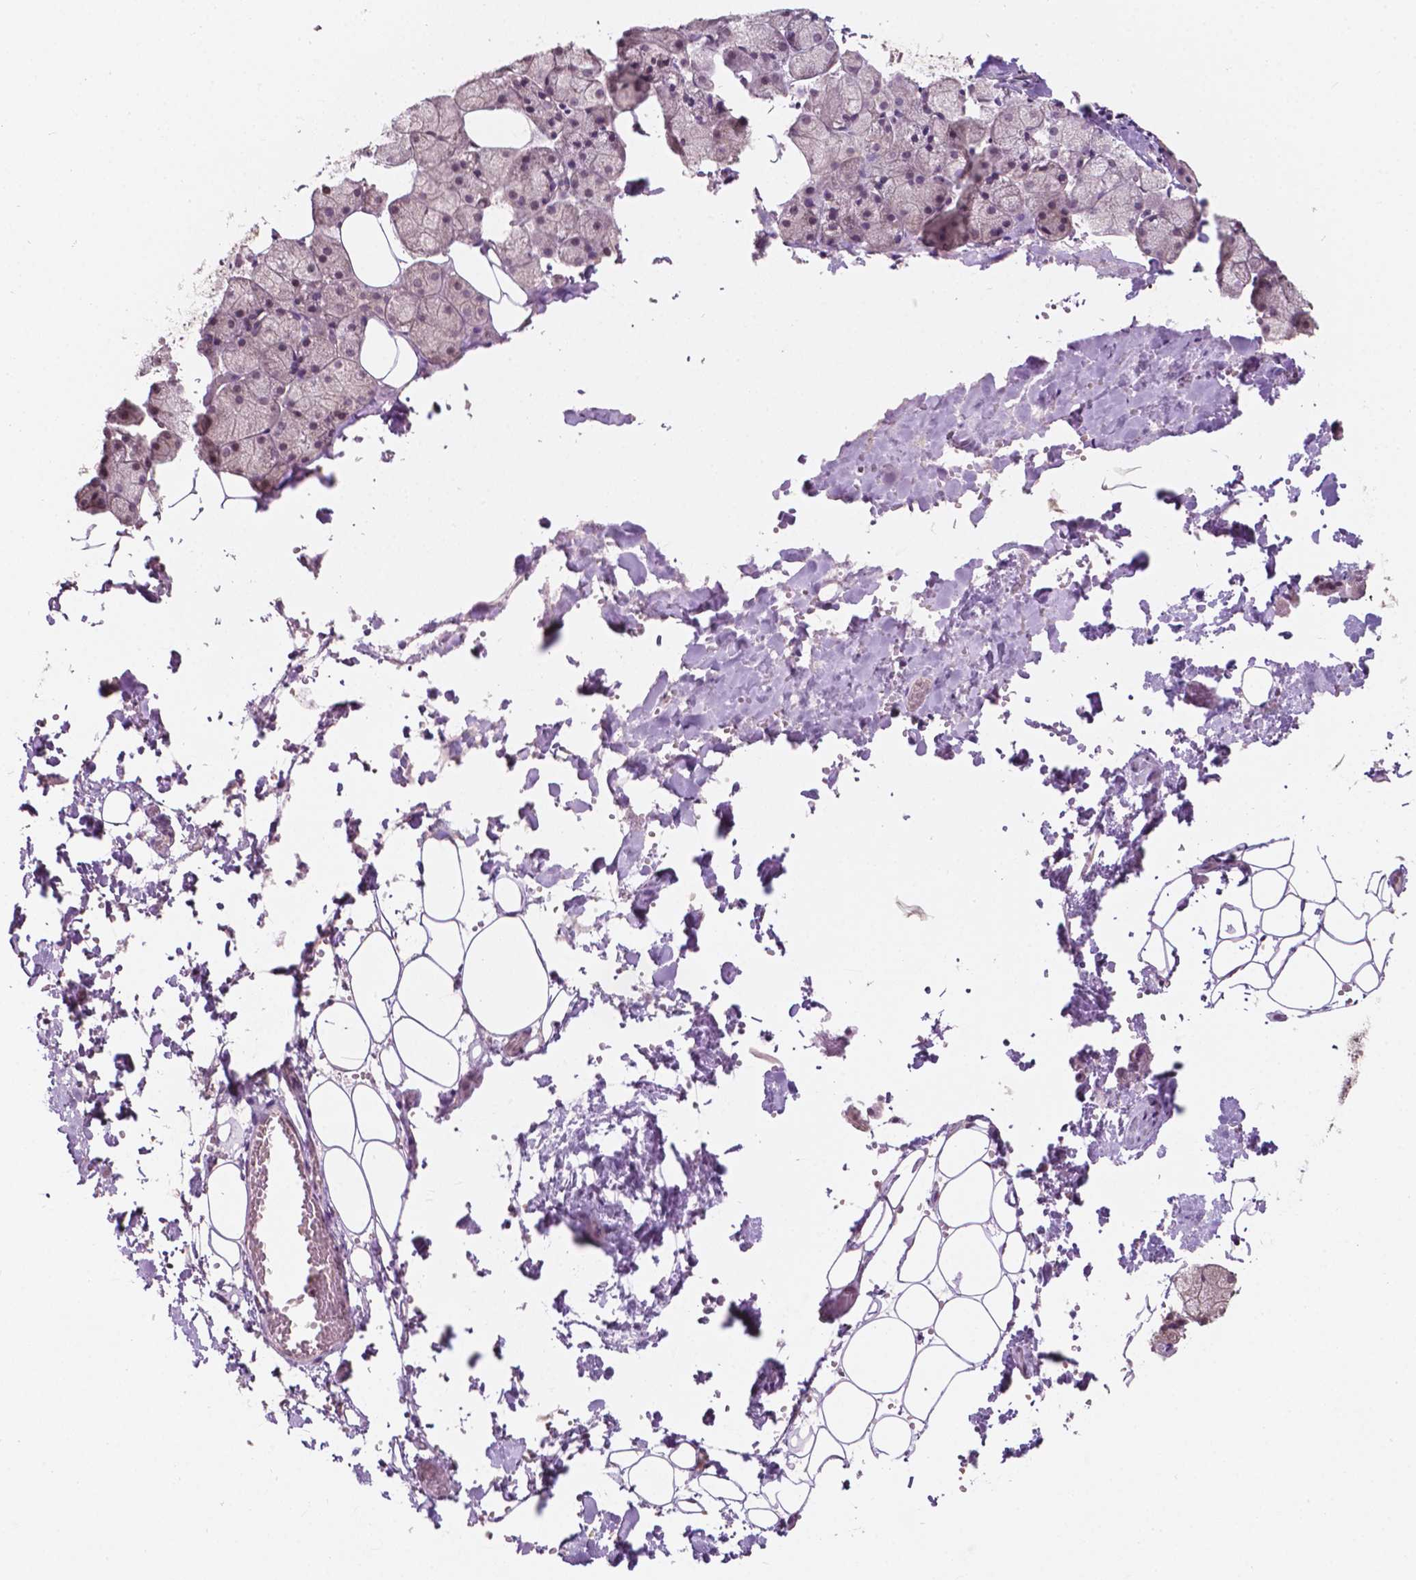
{"staining": {"intensity": "negative", "quantity": "none", "location": "none"}, "tissue": "salivary gland", "cell_type": "Glandular cells", "image_type": "normal", "snomed": [{"axis": "morphology", "description": "Normal tissue, NOS"}, {"axis": "topography", "description": "Salivary gland"}], "caption": "The image demonstrates no staining of glandular cells in benign salivary gland. (Stains: DAB immunohistochemistry with hematoxylin counter stain, Microscopy: brightfield microscopy at high magnification).", "gene": "NOS1AP", "patient": {"sex": "male", "age": 38}}